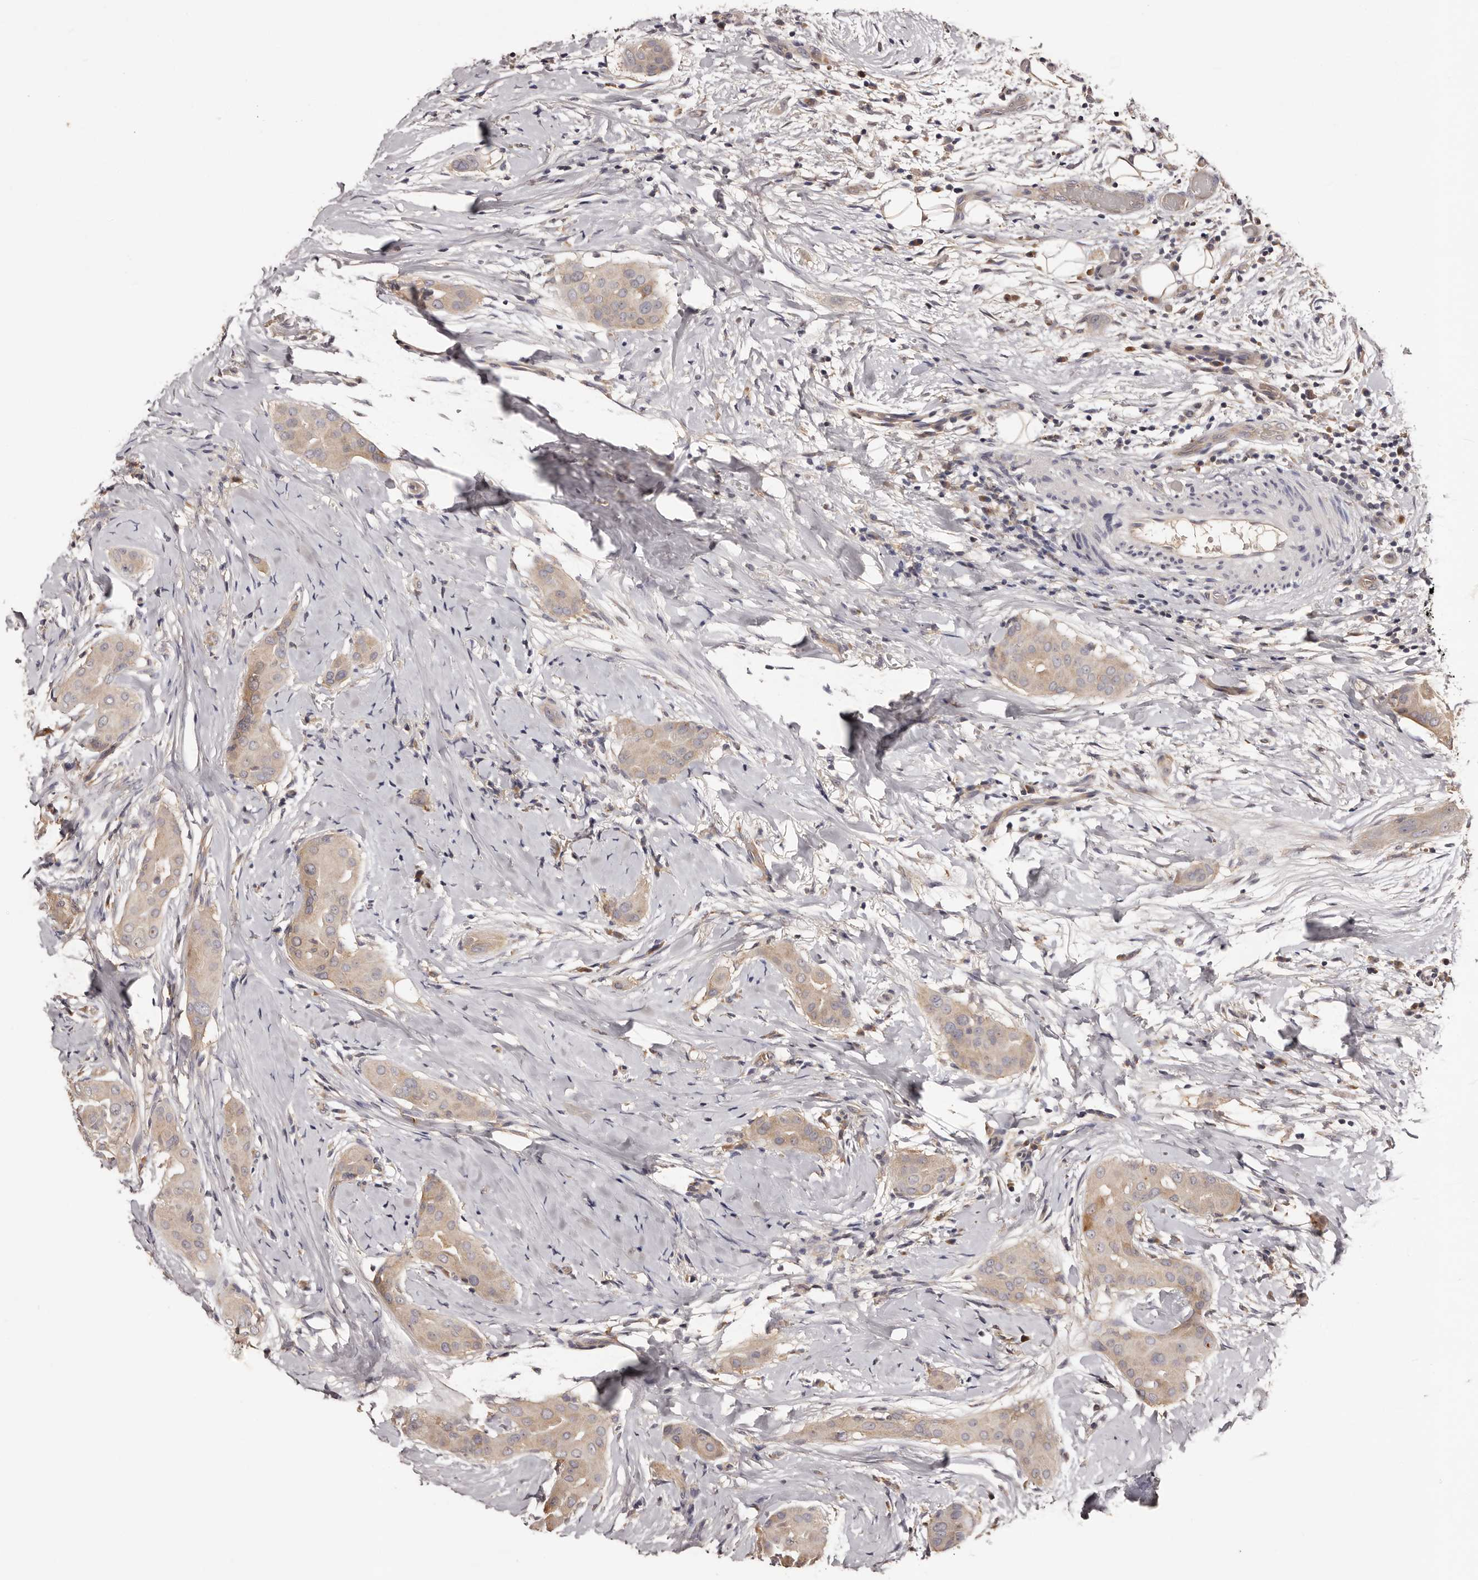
{"staining": {"intensity": "weak", "quantity": "<25%", "location": "cytoplasmic/membranous"}, "tissue": "thyroid cancer", "cell_type": "Tumor cells", "image_type": "cancer", "snomed": [{"axis": "morphology", "description": "Papillary adenocarcinoma, NOS"}, {"axis": "topography", "description": "Thyroid gland"}], "caption": "The photomicrograph reveals no significant expression in tumor cells of thyroid papillary adenocarcinoma.", "gene": "LTV1", "patient": {"sex": "male", "age": 33}}